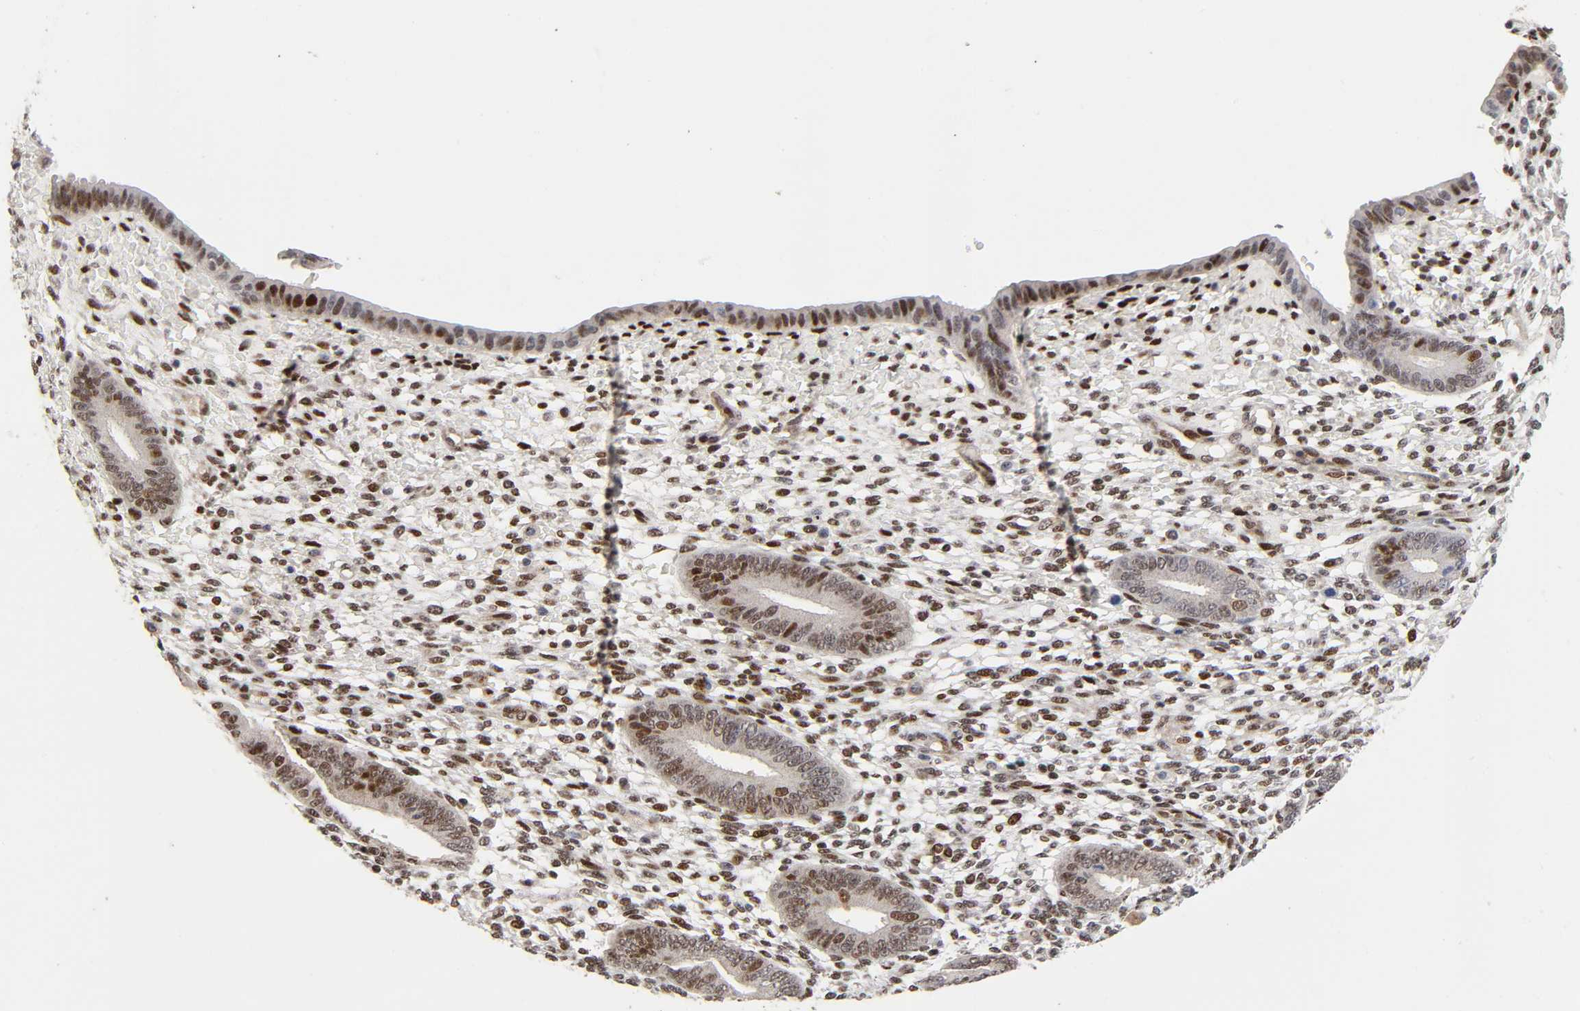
{"staining": {"intensity": "strong", "quantity": ">75%", "location": "nuclear"}, "tissue": "endometrium", "cell_type": "Cells in endometrial stroma", "image_type": "normal", "snomed": [{"axis": "morphology", "description": "Normal tissue, NOS"}, {"axis": "topography", "description": "Endometrium"}], "caption": "Cells in endometrial stroma demonstrate high levels of strong nuclear positivity in approximately >75% of cells in normal human endometrium. The protein of interest is stained brown, and the nuclei are stained in blue (DAB IHC with brightfield microscopy, high magnification).", "gene": "STK38", "patient": {"sex": "female", "age": 42}}